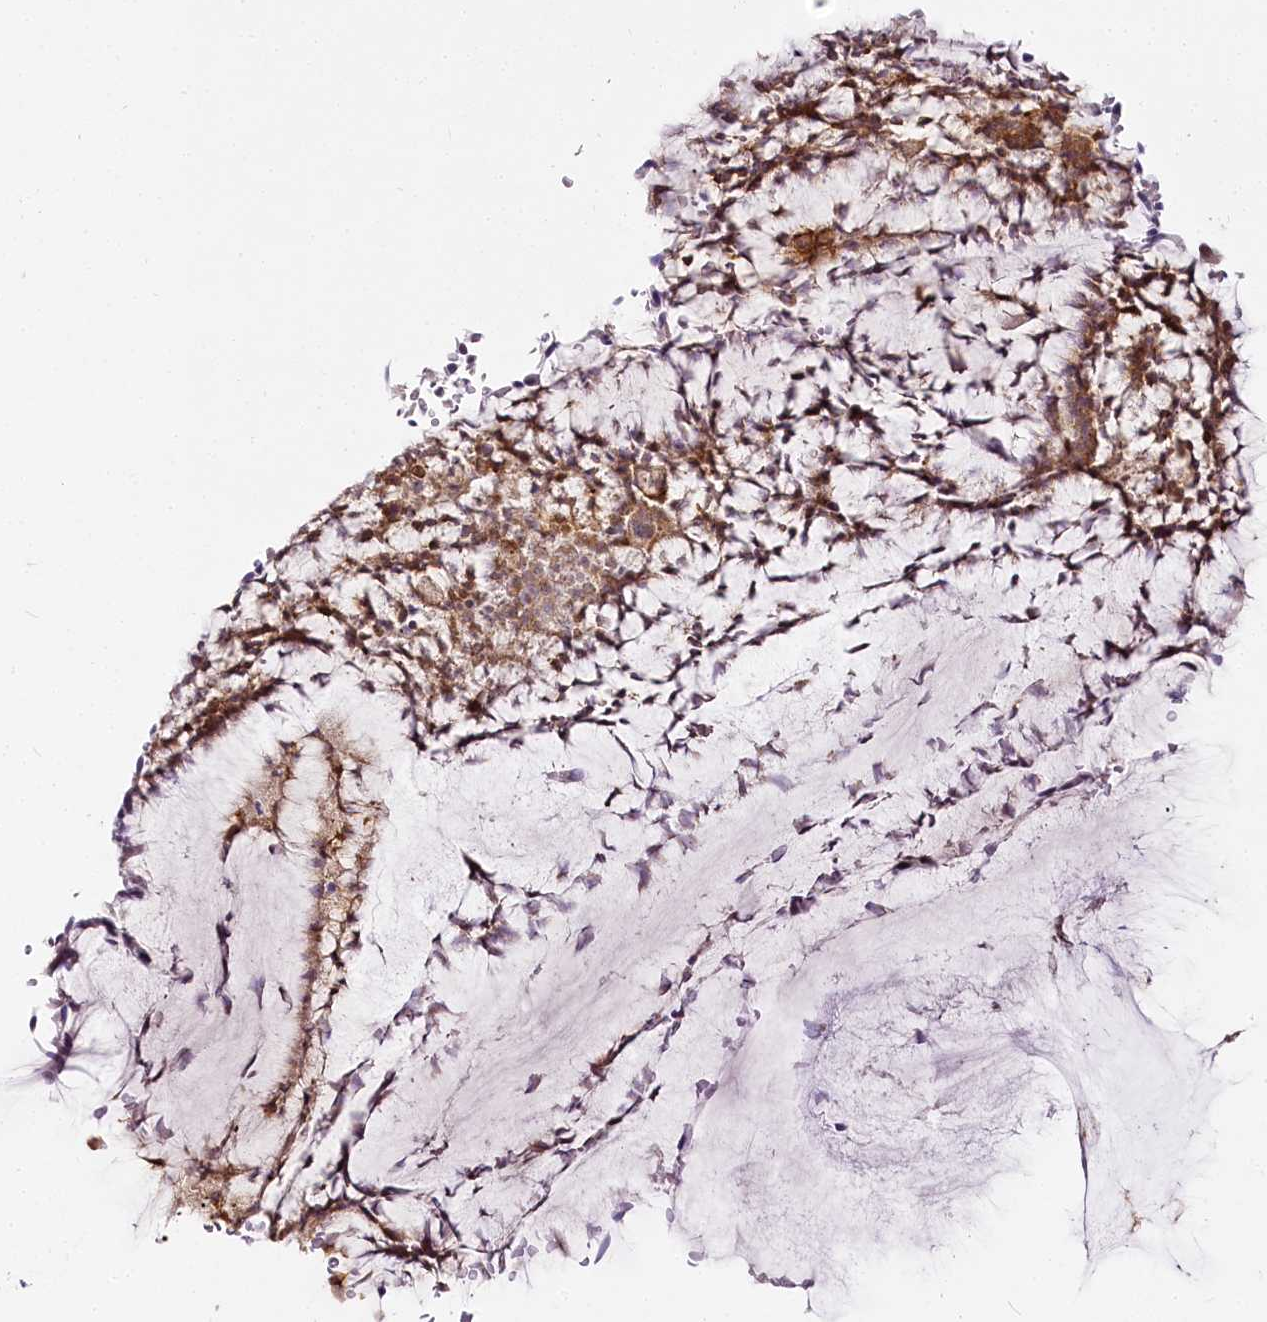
{"staining": {"intensity": "negative", "quantity": "none", "location": "none"}, "tissue": "bronchus", "cell_type": "Respiratory epithelial cells", "image_type": "normal", "snomed": [{"axis": "morphology", "description": "Normal tissue, NOS"}, {"axis": "topography", "description": "Cartilage tissue"}, {"axis": "topography", "description": "Bronchus"}], "caption": "A high-resolution histopathology image shows IHC staining of unremarkable bronchus, which displays no significant expression in respiratory epithelial cells. (DAB (3,3'-diaminobenzidine) IHC with hematoxylin counter stain).", "gene": "DOCK2", "patient": {"sex": "female", "age": 73}}